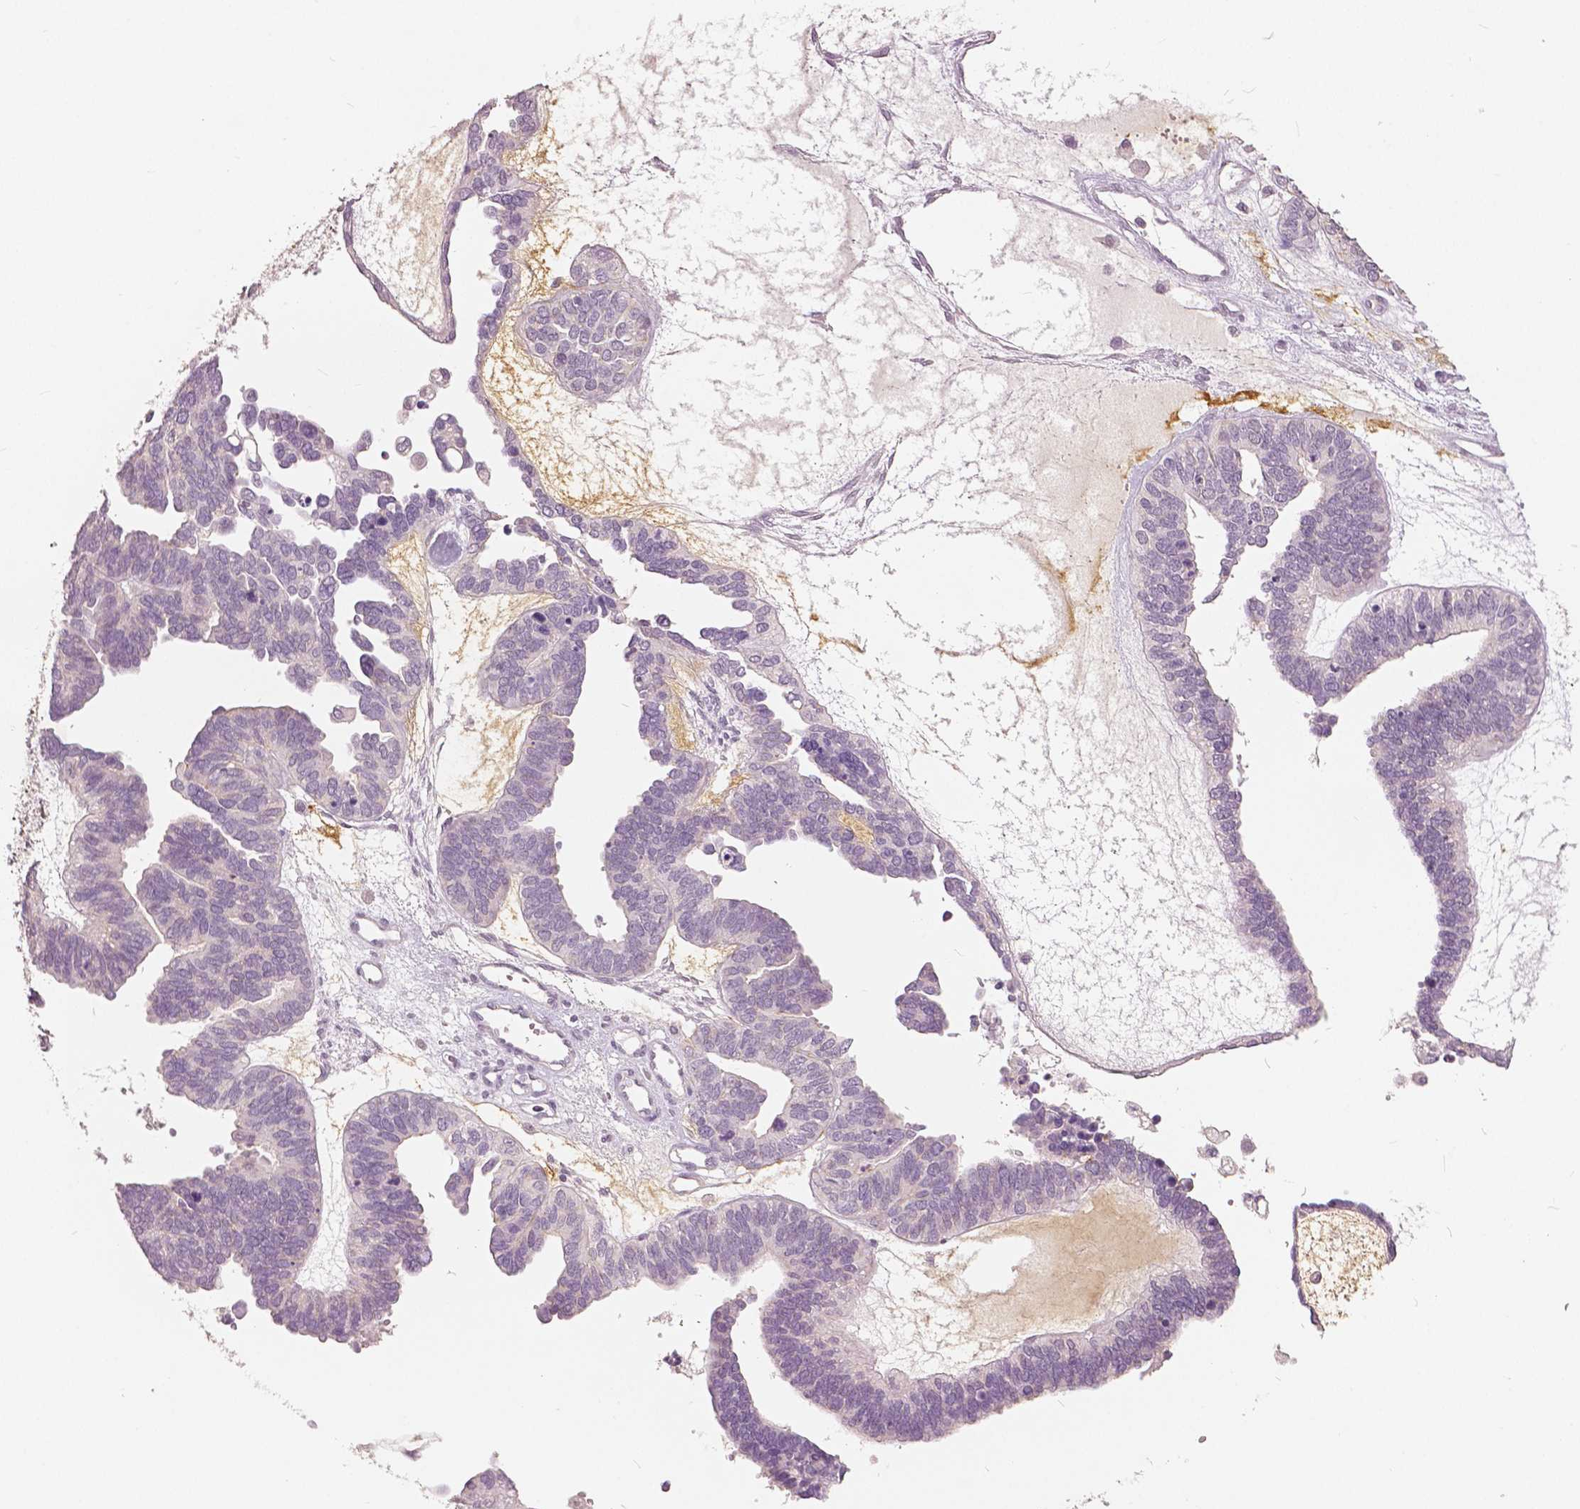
{"staining": {"intensity": "negative", "quantity": "none", "location": "none"}, "tissue": "ovarian cancer", "cell_type": "Tumor cells", "image_type": "cancer", "snomed": [{"axis": "morphology", "description": "Cystadenocarcinoma, serous, NOS"}, {"axis": "topography", "description": "Ovary"}], "caption": "Ovarian cancer (serous cystadenocarcinoma) was stained to show a protein in brown. There is no significant expression in tumor cells.", "gene": "NANOG", "patient": {"sex": "female", "age": 51}}